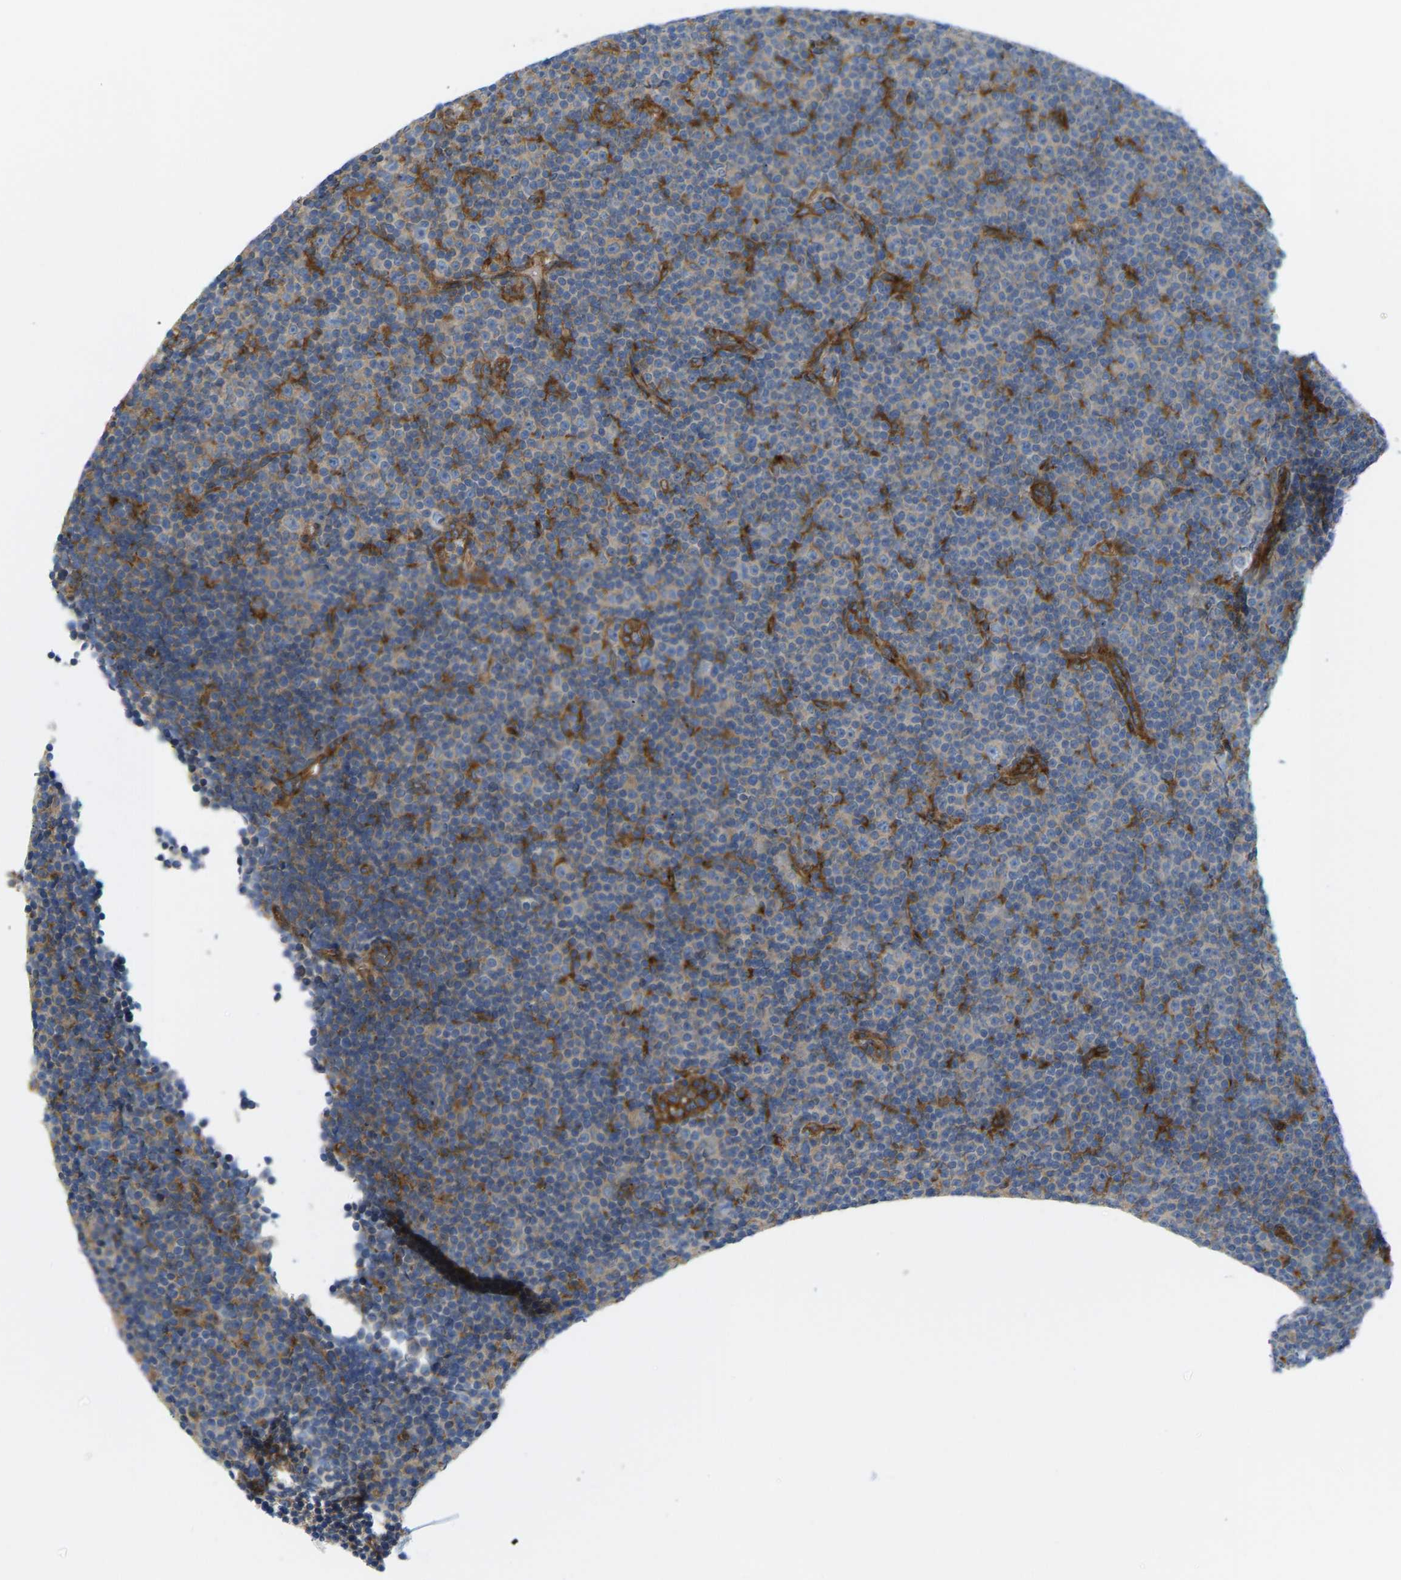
{"staining": {"intensity": "negative", "quantity": "none", "location": "none"}, "tissue": "lymphoma", "cell_type": "Tumor cells", "image_type": "cancer", "snomed": [{"axis": "morphology", "description": "Malignant lymphoma, non-Hodgkin's type, Low grade"}, {"axis": "topography", "description": "Lymph node"}], "caption": "Immunohistochemical staining of low-grade malignant lymphoma, non-Hodgkin's type demonstrates no significant staining in tumor cells.", "gene": "PICALM", "patient": {"sex": "female", "age": 67}}